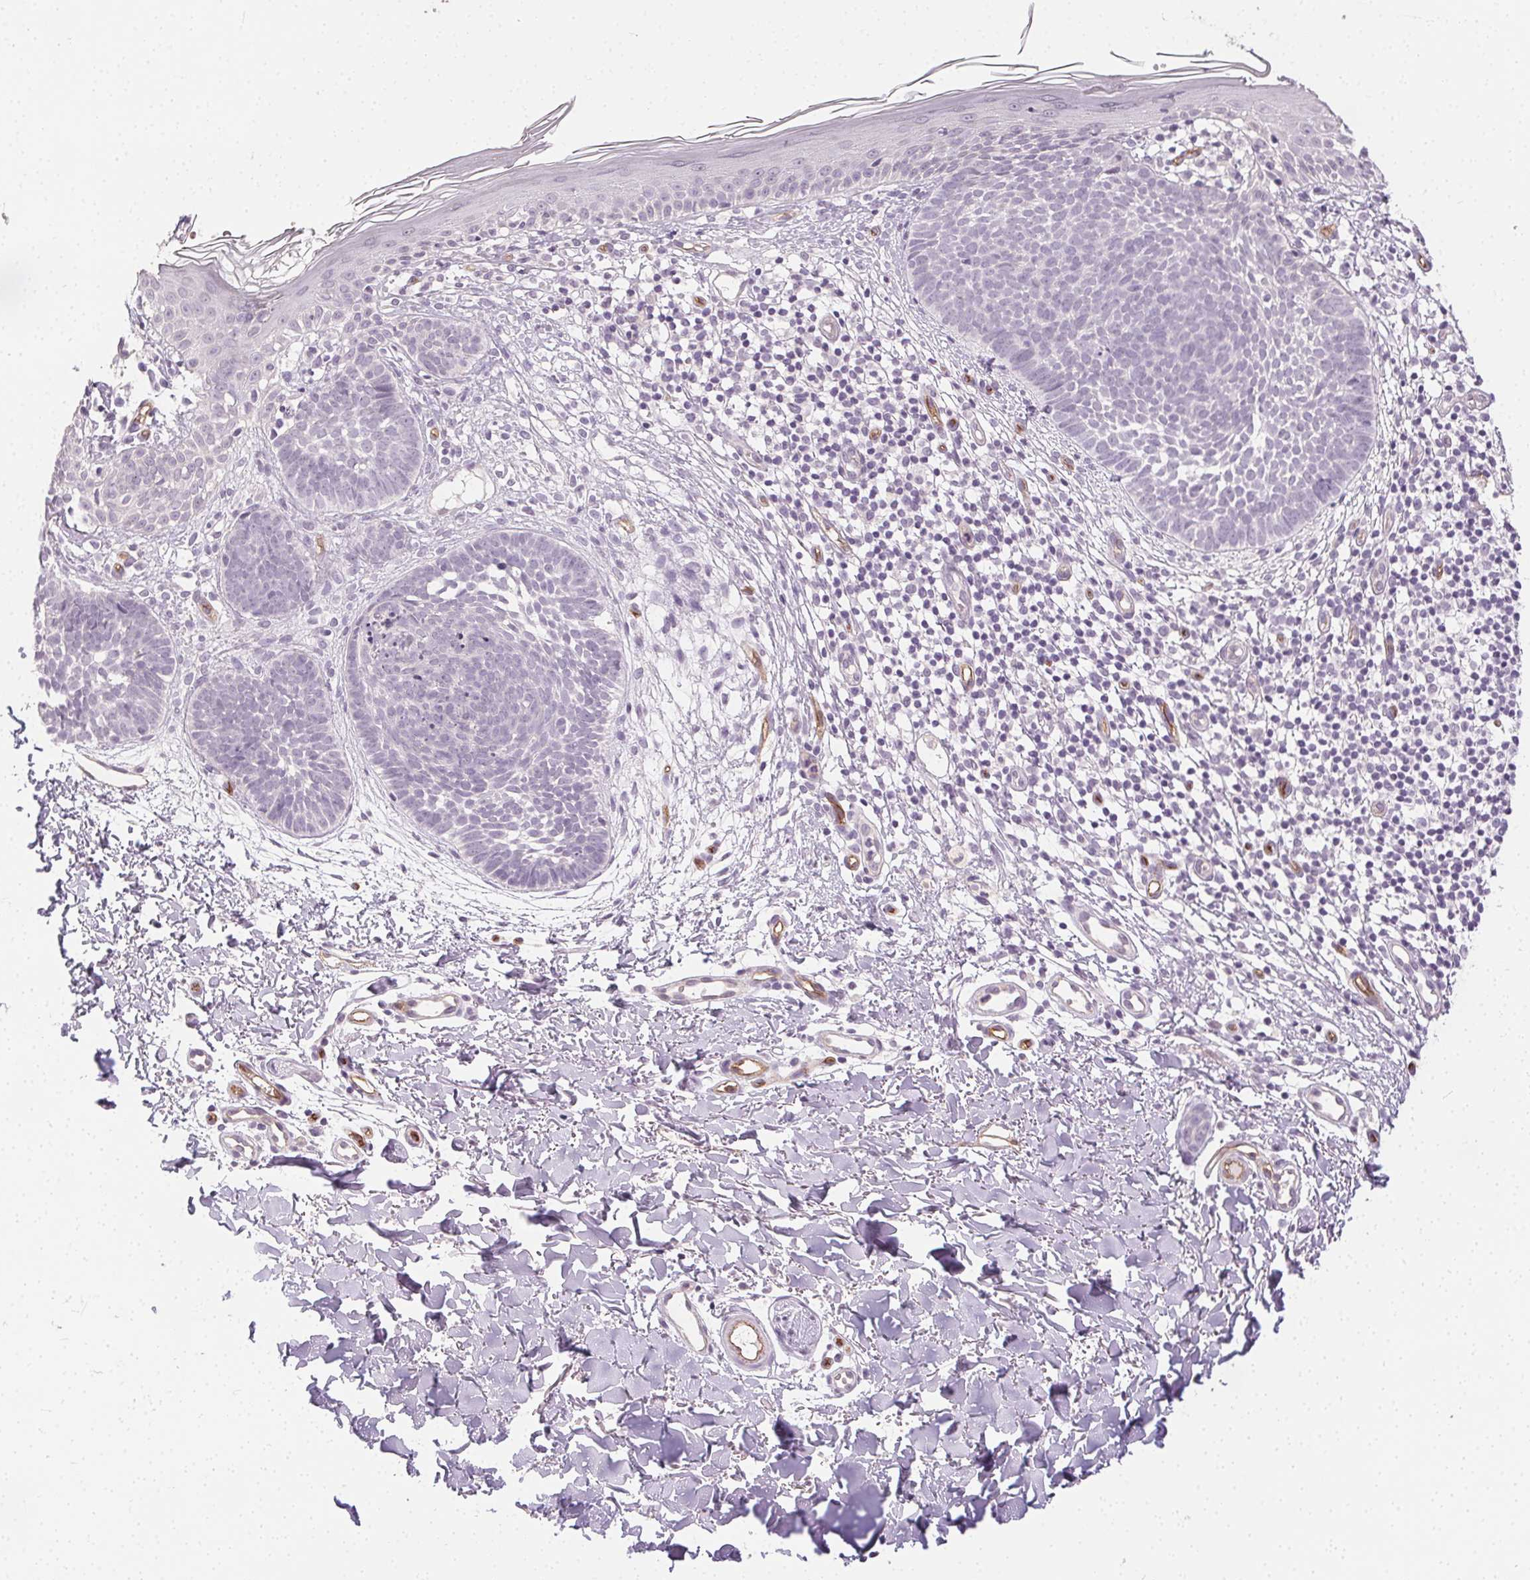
{"staining": {"intensity": "negative", "quantity": "none", "location": "none"}, "tissue": "skin cancer", "cell_type": "Tumor cells", "image_type": "cancer", "snomed": [{"axis": "morphology", "description": "Basal cell carcinoma"}, {"axis": "topography", "description": "Skin"}], "caption": "This image is of skin basal cell carcinoma stained with immunohistochemistry to label a protein in brown with the nuclei are counter-stained blue. There is no expression in tumor cells. (Stains: DAB (3,3'-diaminobenzidine) IHC with hematoxylin counter stain, Microscopy: brightfield microscopy at high magnification).", "gene": "PODXL", "patient": {"sex": "female", "age": 51}}